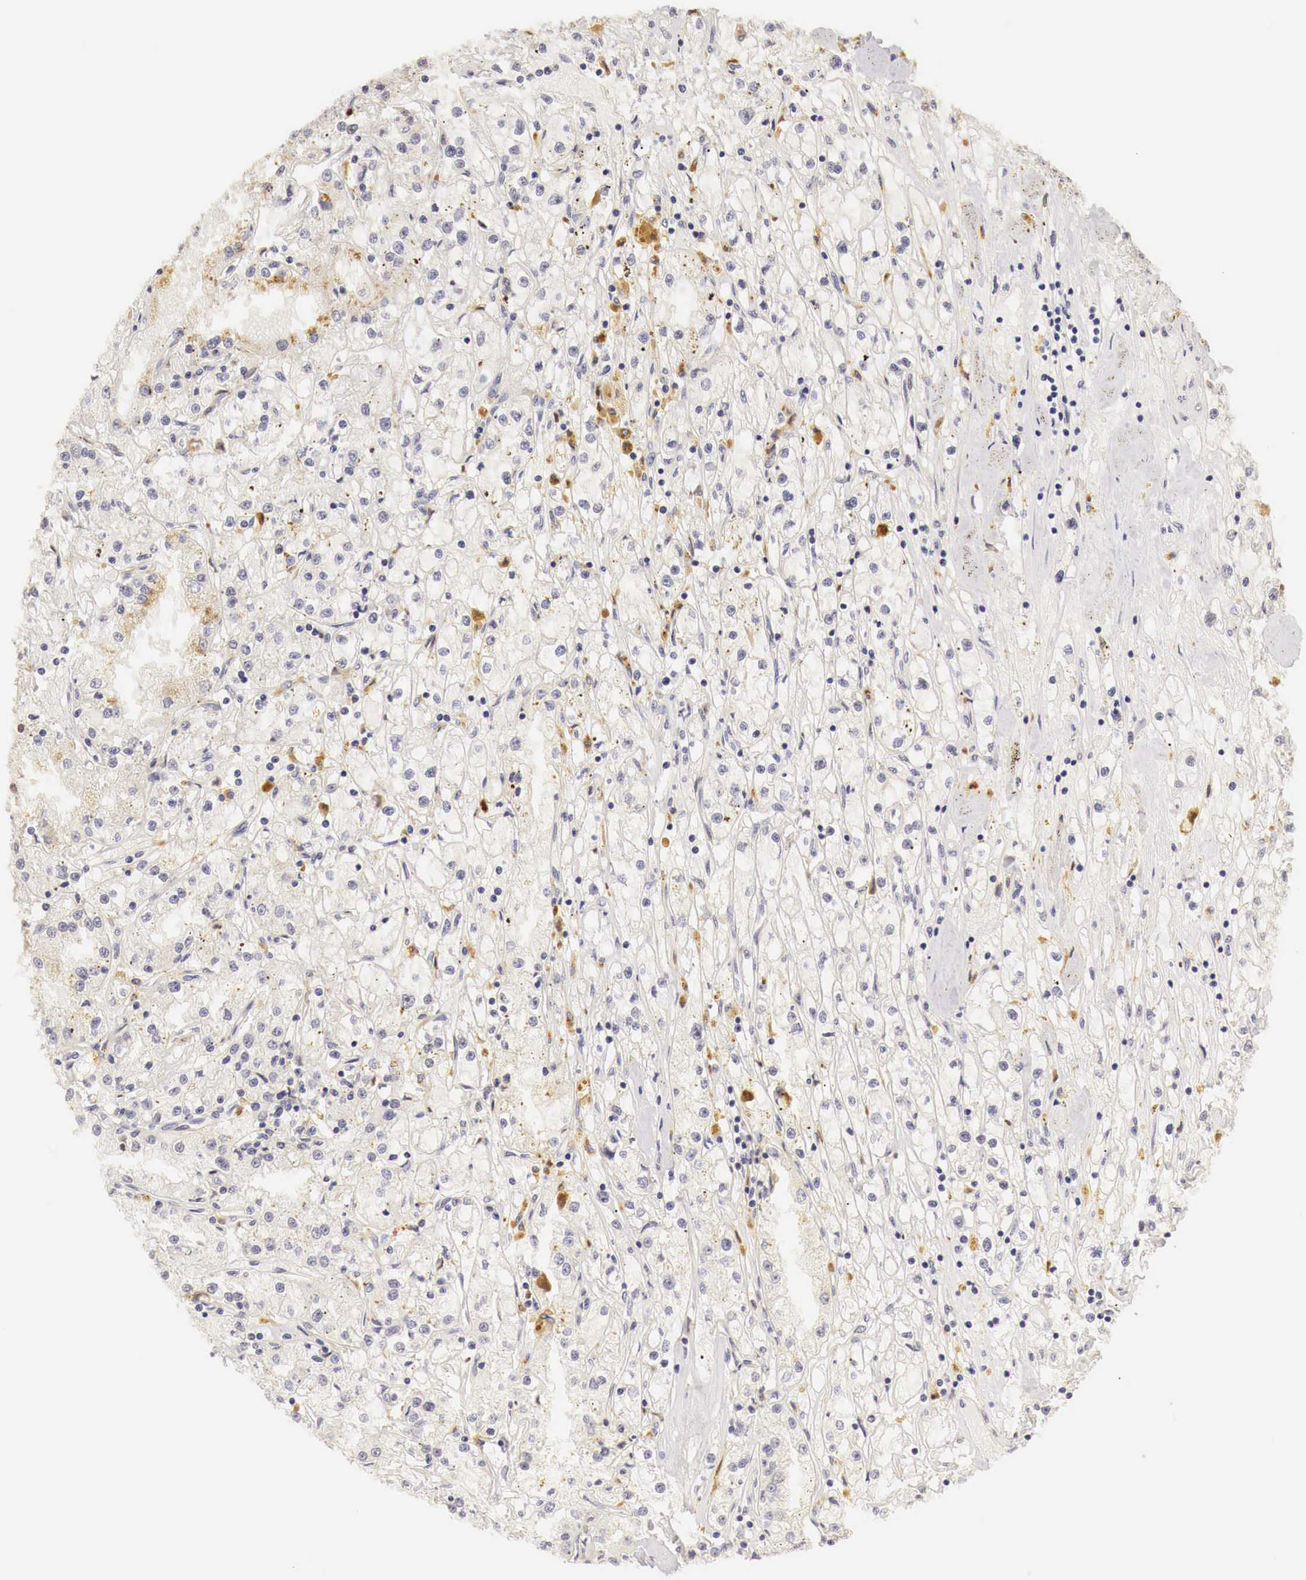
{"staining": {"intensity": "negative", "quantity": "none", "location": "none"}, "tissue": "renal cancer", "cell_type": "Tumor cells", "image_type": "cancer", "snomed": [{"axis": "morphology", "description": "Adenocarcinoma, NOS"}, {"axis": "topography", "description": "Kidney"}], "caption": "This histopathology image is of adenocarcinoma (renal) stained with immunohistochemistry to label a protein in brown with the nuclei are counter-stained blue. There is no expression in tumor cells.", "gene": "CASP3", "patient": {"sex": "male", "age": 56}}